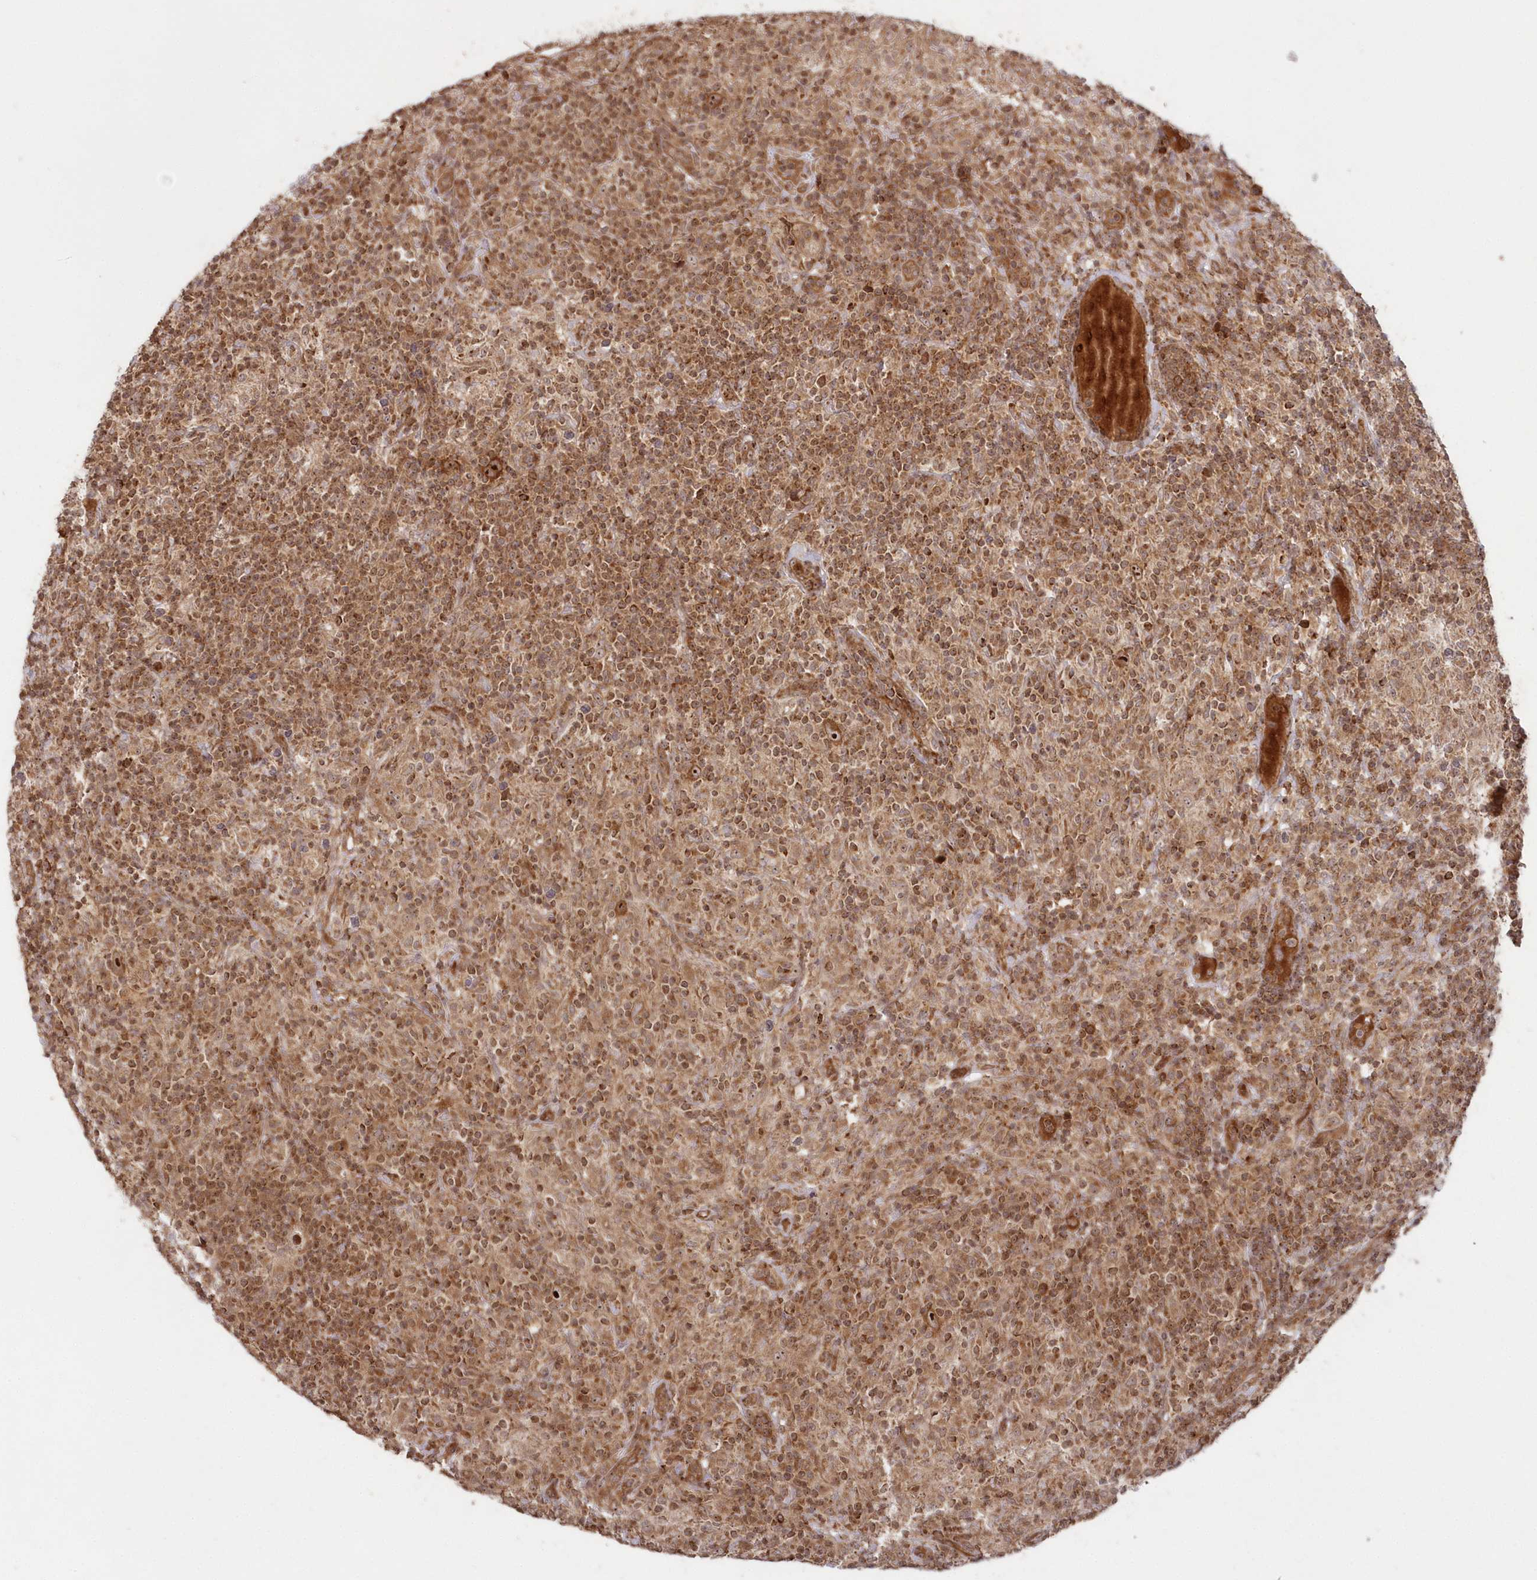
{"staining": {"intensity": "moderate", "quantity": ">75%", "location": "cytoplasmic/membranous,nuclear"}, "tissue": "lymphoma", "cell_type": "Tumor cells", "image_type": "cancer", "snomed": [{"axis": "morphology", "description": "Hodgkin's disease, NOS"}, {"axis": "topography", "description": "Lymph node"}], "caption": "Protein staining of lymphoma tissue reveals moderate cytoplasmic/membranous and nuclear positivity in approximately >75% of tumor cells. (DAB (3,3'-diaminobenzidine) = brown stain, brightfield microscopy at high magnification).", "gene": "SERINC1", "patient": {"sex": "male", "age": 70}}